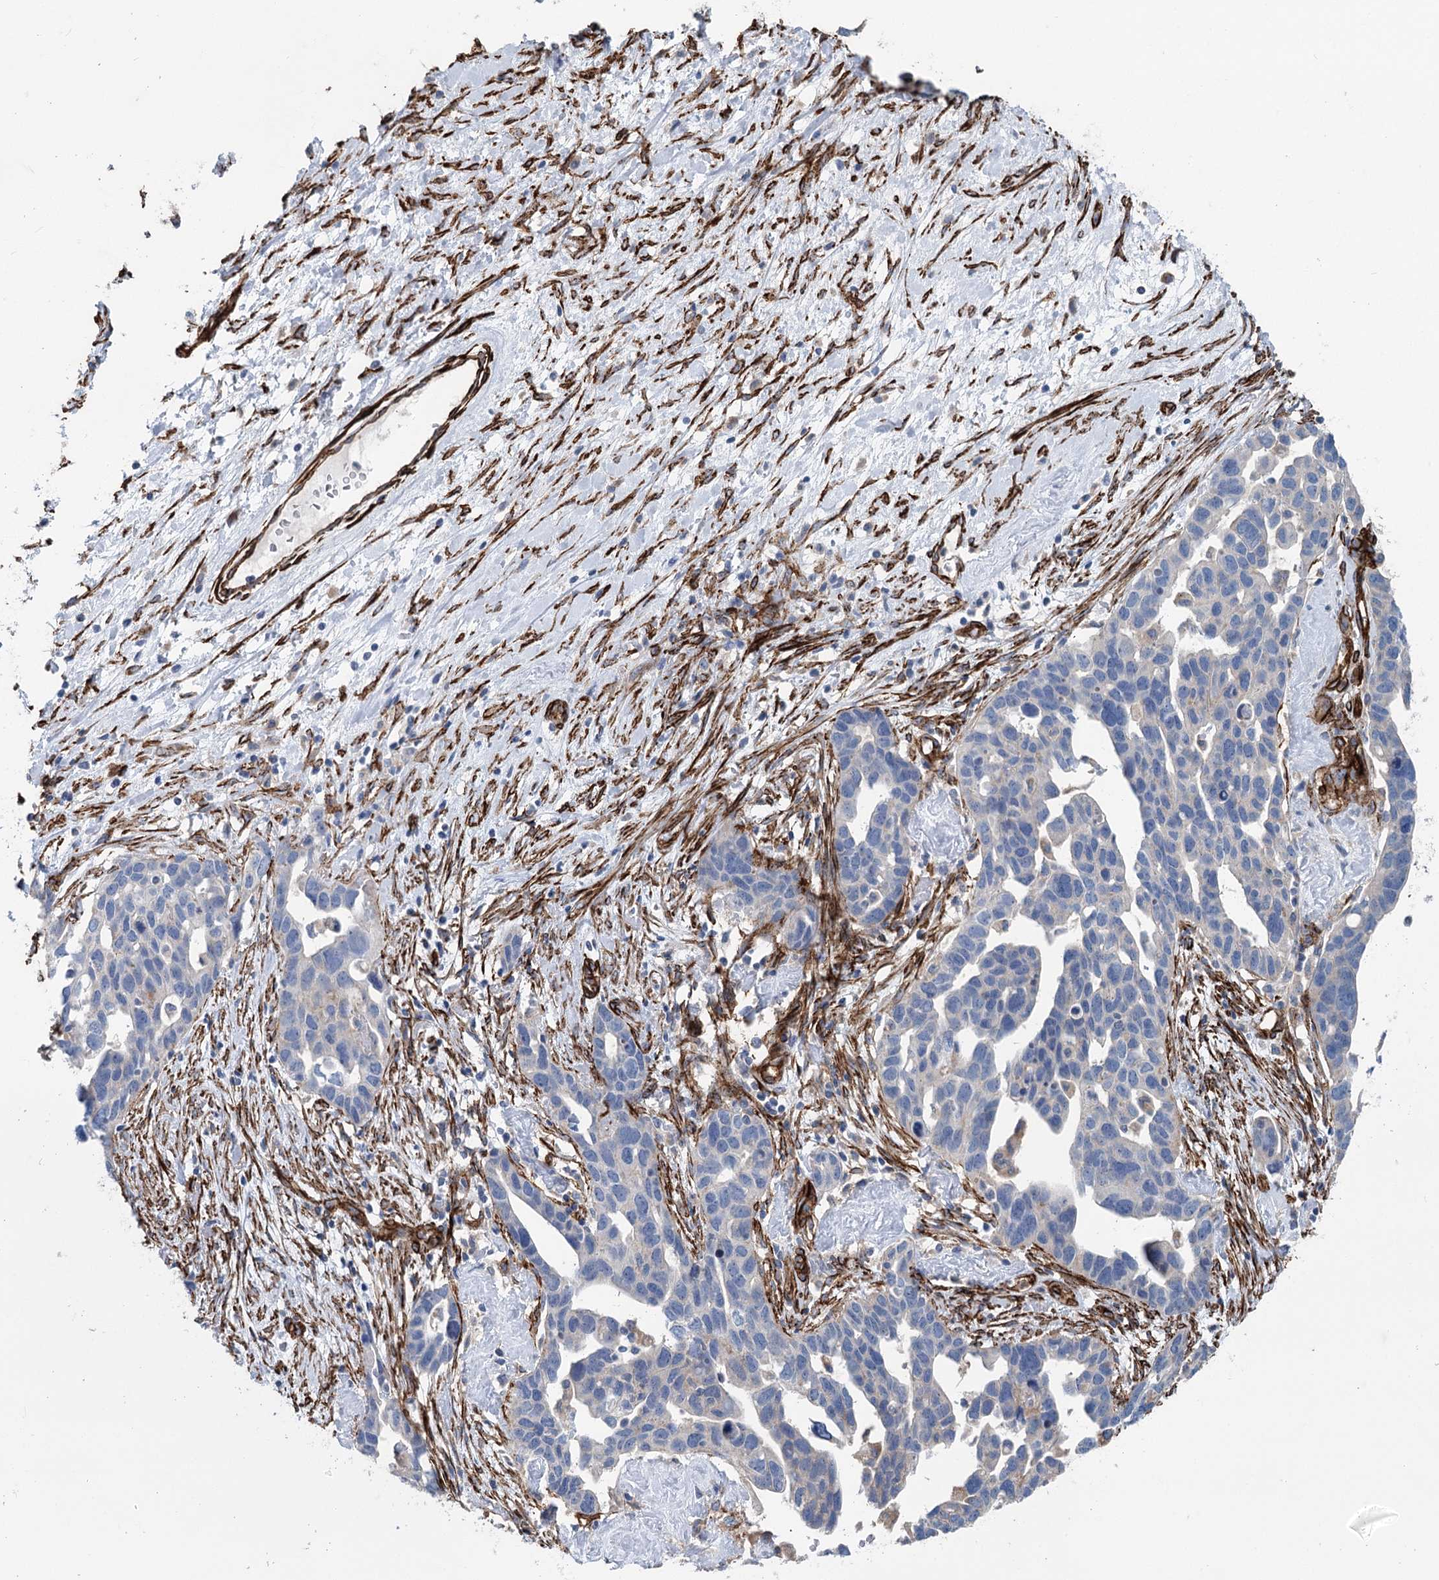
{"staining": {"intensity": "negative", "quantity": "none", "location": "none"}, "tissue": "ovarian cancer", "cell_type": "Tumor cells", "image_type": "cancer", "snomed": [{"axis": "morphology", "description": "Cystadenocarcinoma, serous, NOS"}, {"axis": "topography", "description": "Ovary"}], "caption": "Immunohistochemistry of ovarian cancer (serous cystadenocarcinoma) demonstrates no expression in tumor cells. (DAB (3,3'-diaminobenzidine) immunohistochemistry visualized using brightfield microscopy, high magnification).", "gene": "IQSEC1", "patient": {"sex": "female", "age": 54}}